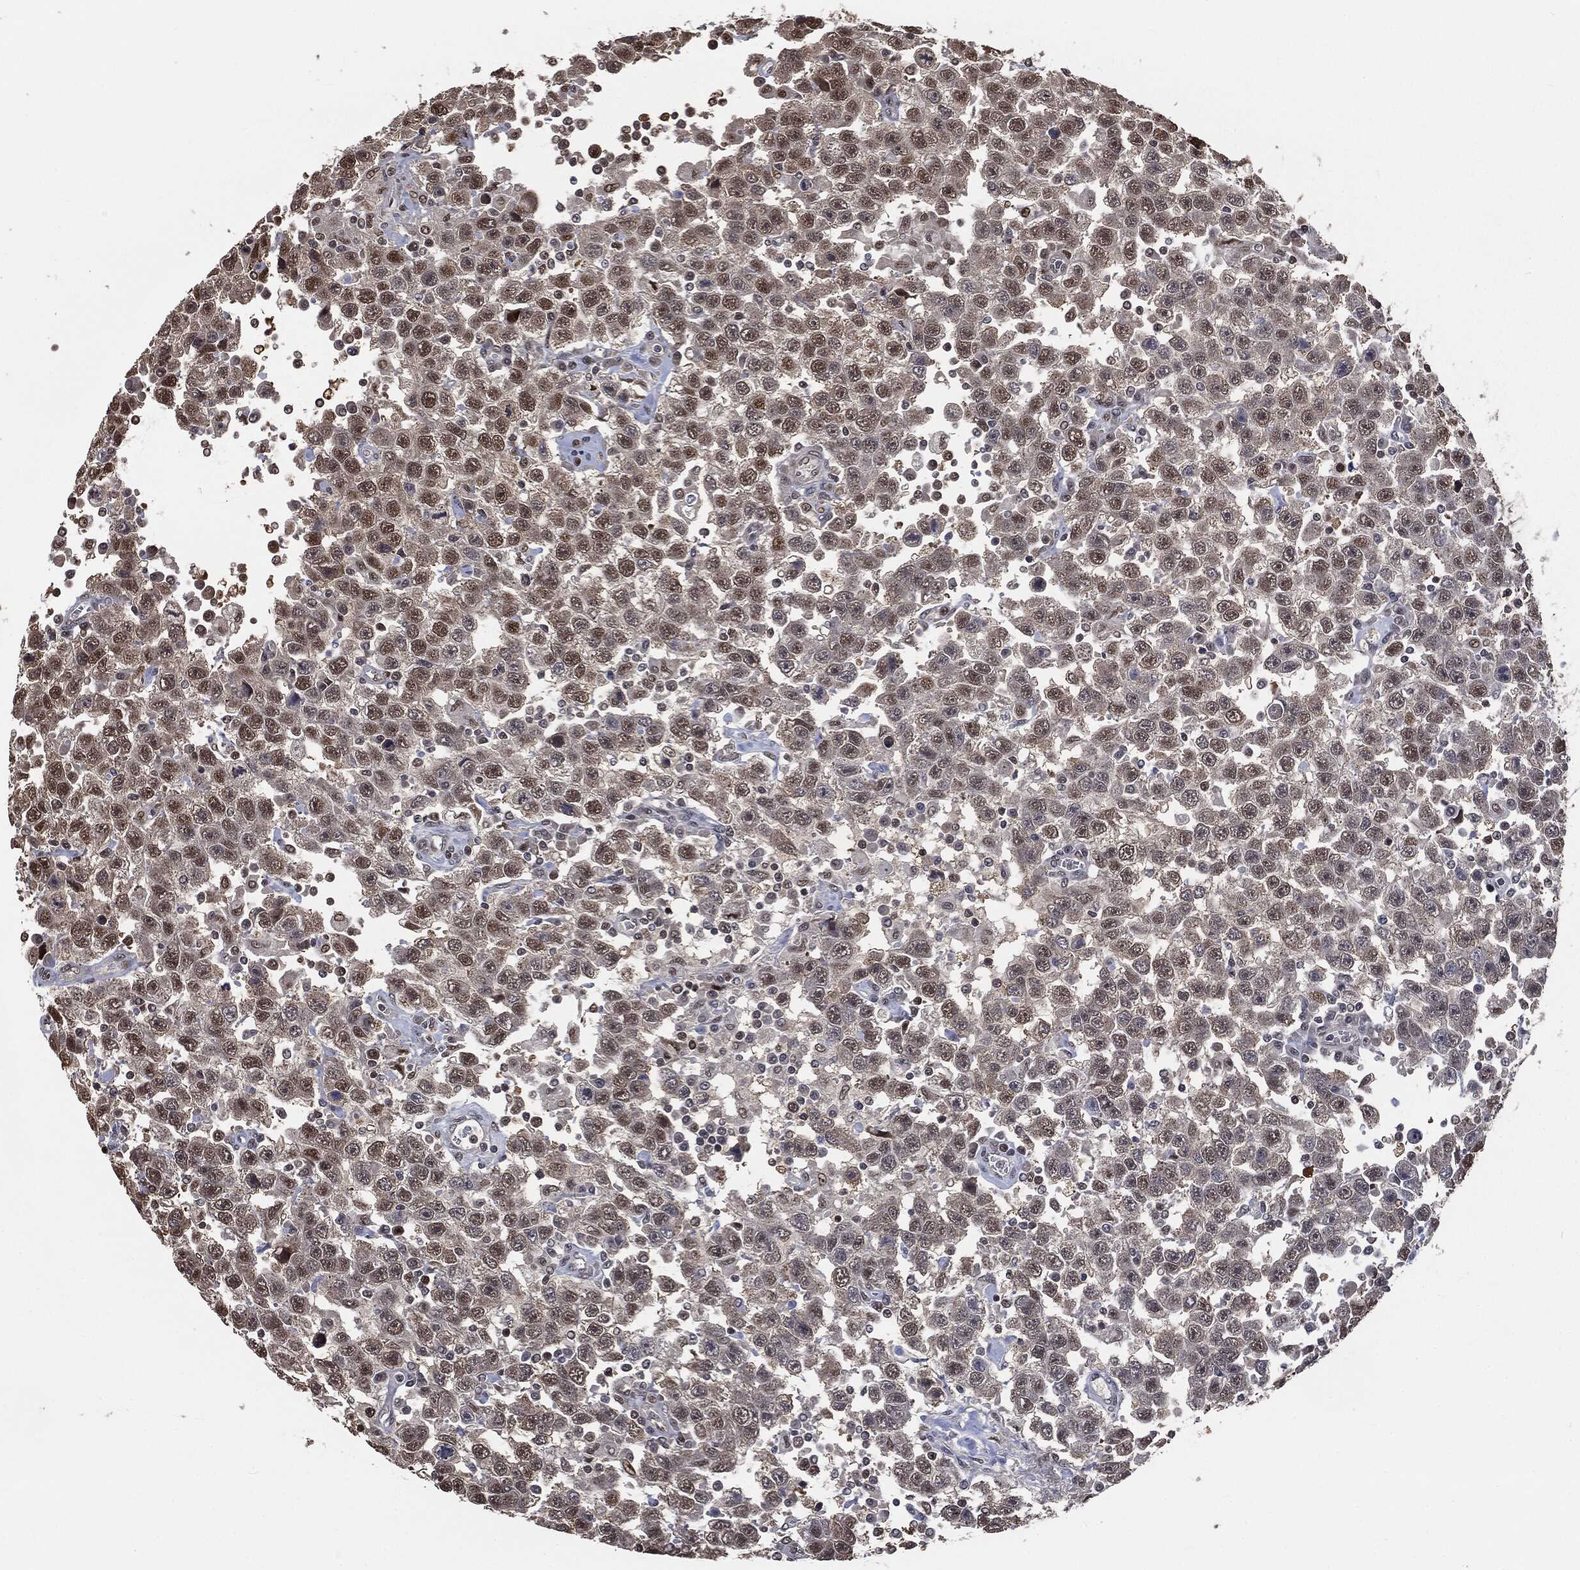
{"staining": {"intensity": "moderate", "quantity": "<25%", "location": "cytoplasmic/membranous,nuclear"}, "tissue": "testis cancer", "cell_type": "Tumor cells", "image_type": "cancer", "snomed": [{"axis": "morphology", "description": "Seminoma, NOS"}, {"axis": "topography", "description": "Testis"}], "caption": "Approximately <25% of tumor cells in seminoma (testis) demonstrate moderate cytoplasmic/membranous and nuclear protein expression as visualized by brown immunohistochemical staining.", "gene": "SHLD2", "patient": {"sex": "male", "age": 41}}